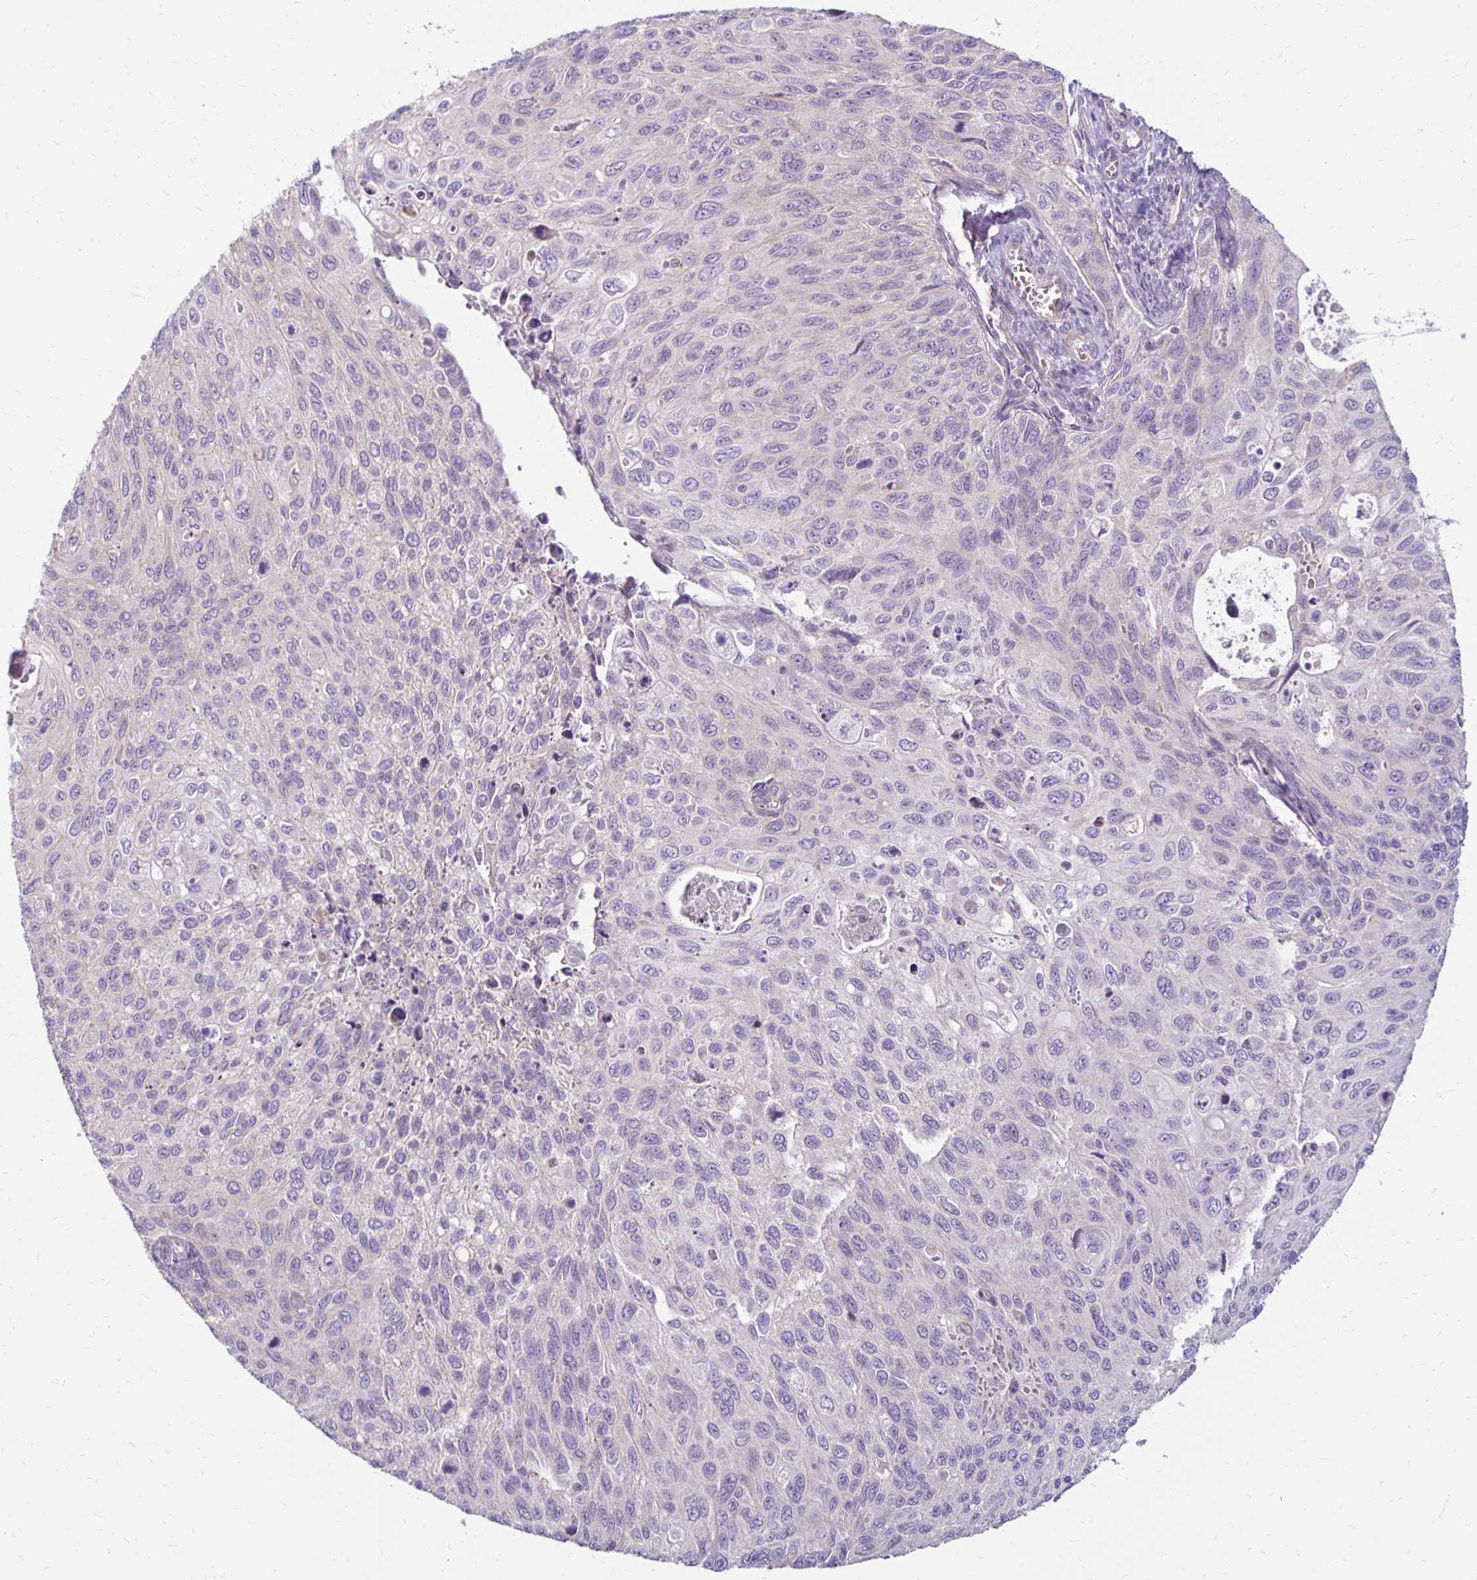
{"staining": {"intensity": "negative", "quantity": "none", "location": "none"}, "tissue": "cervical cancer", "cell_type": "Tumor cells", "image_type": "cancer", "snomed": [{"axis": "morphology", "description": "Squamous cell carcinoma, NOS"}, {"axis": "topography", "description": "Cervix"}], "caption": "Protein analysis of cervical cancer reveals no significant positivity in tumor cells. (DAB immunohistochemistry (IHC) with hematoxylin counter stain).", "gene": "KATNBL1", "patient": {"sex": "female", "age": 70}}